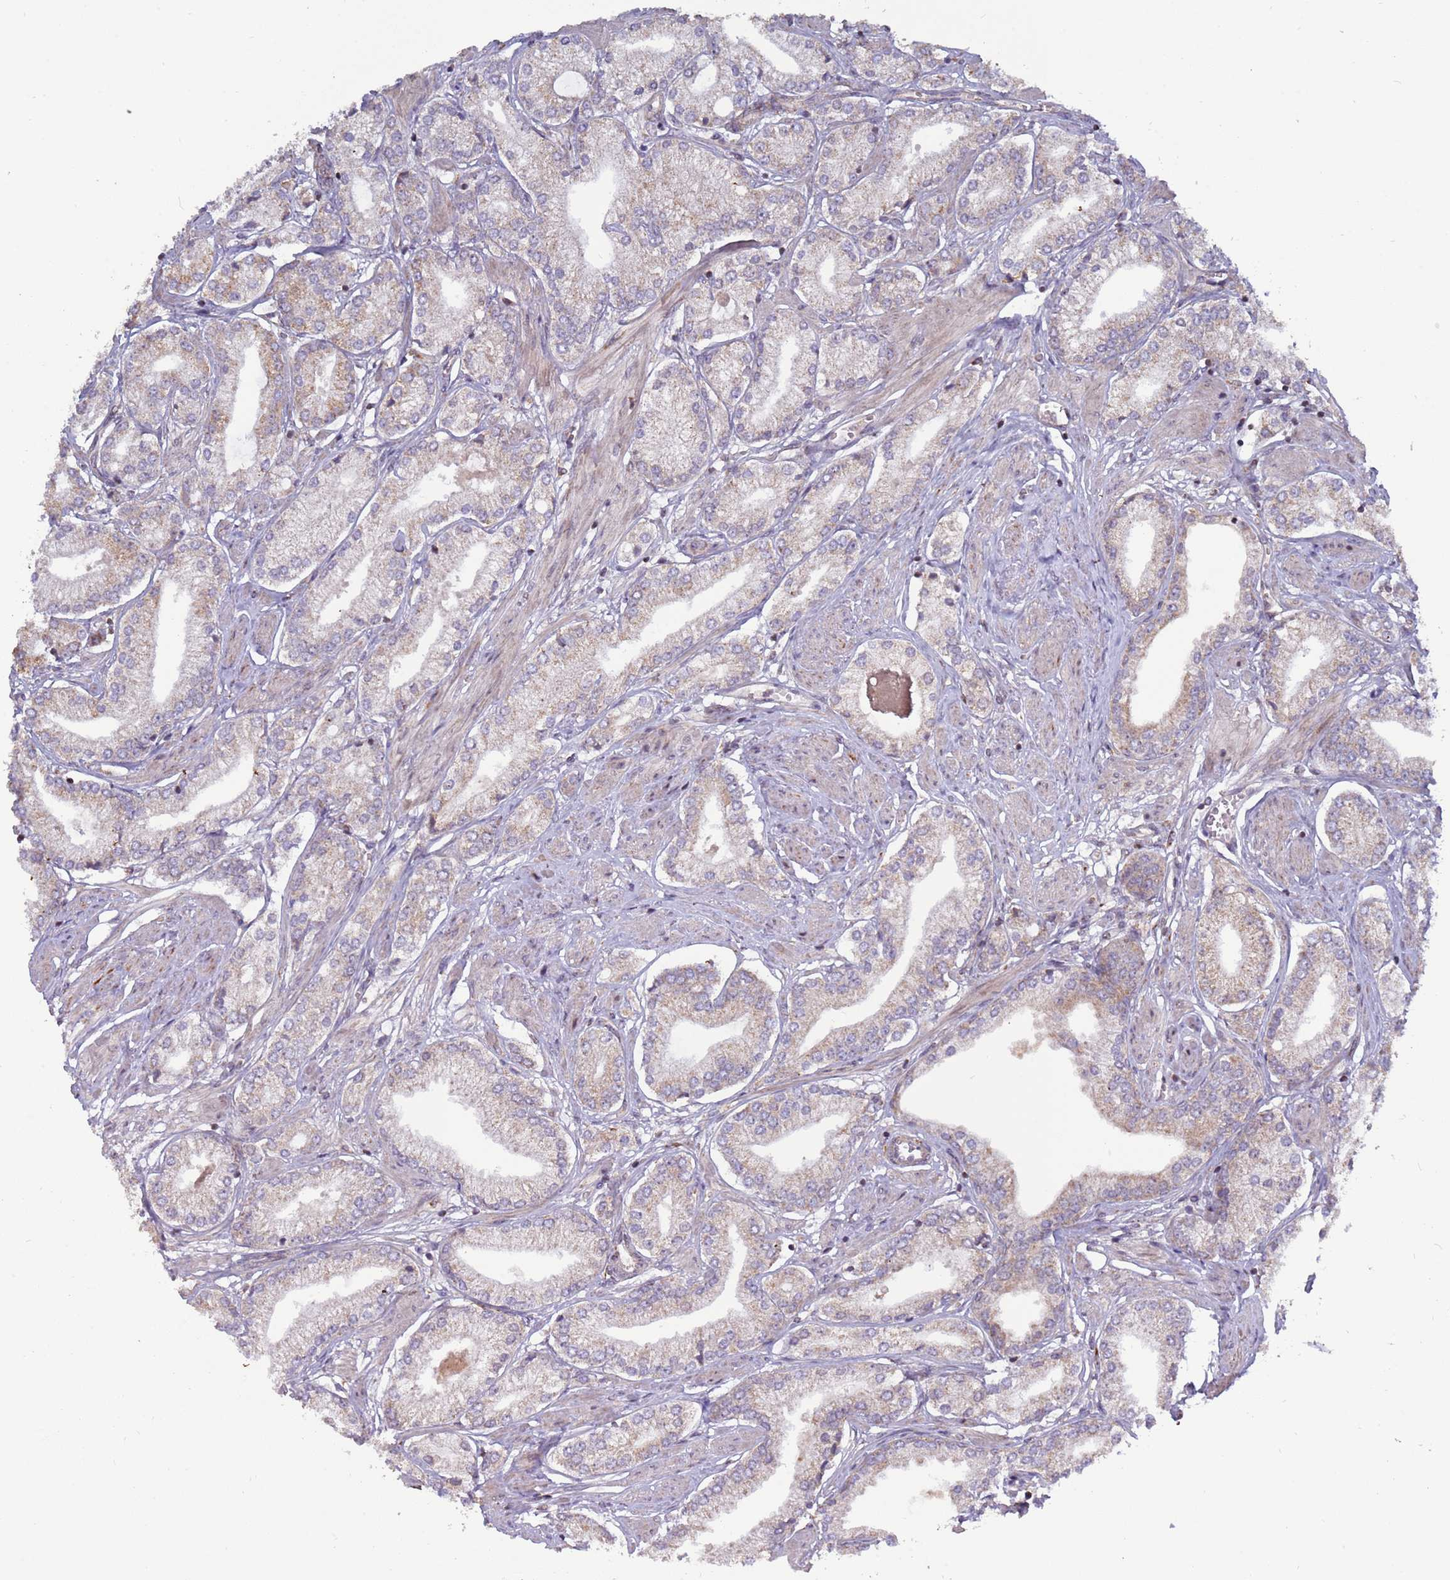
{"staining": {"intensity": "weak", "quantity": "<25%", "location": "cytoplasmic/membranous"}, "tissue": "prostate cancer", "cell_type": "Tumor cells", "image_type": "cancer", "snomed": [{"axis": "morphology", "description": "Adenocarcinoma, High grade"}, {"axis": "topography", "description": "Prostate and seminal vesicle, NOS"}], "caption": "Immunohistochemical staining of human prostate adenocarcinoma (high-grade) exhibits no significant positivity in tumor cells.", "gene": "RCOR2", "patient": {"sex": "male", "age": 64}}